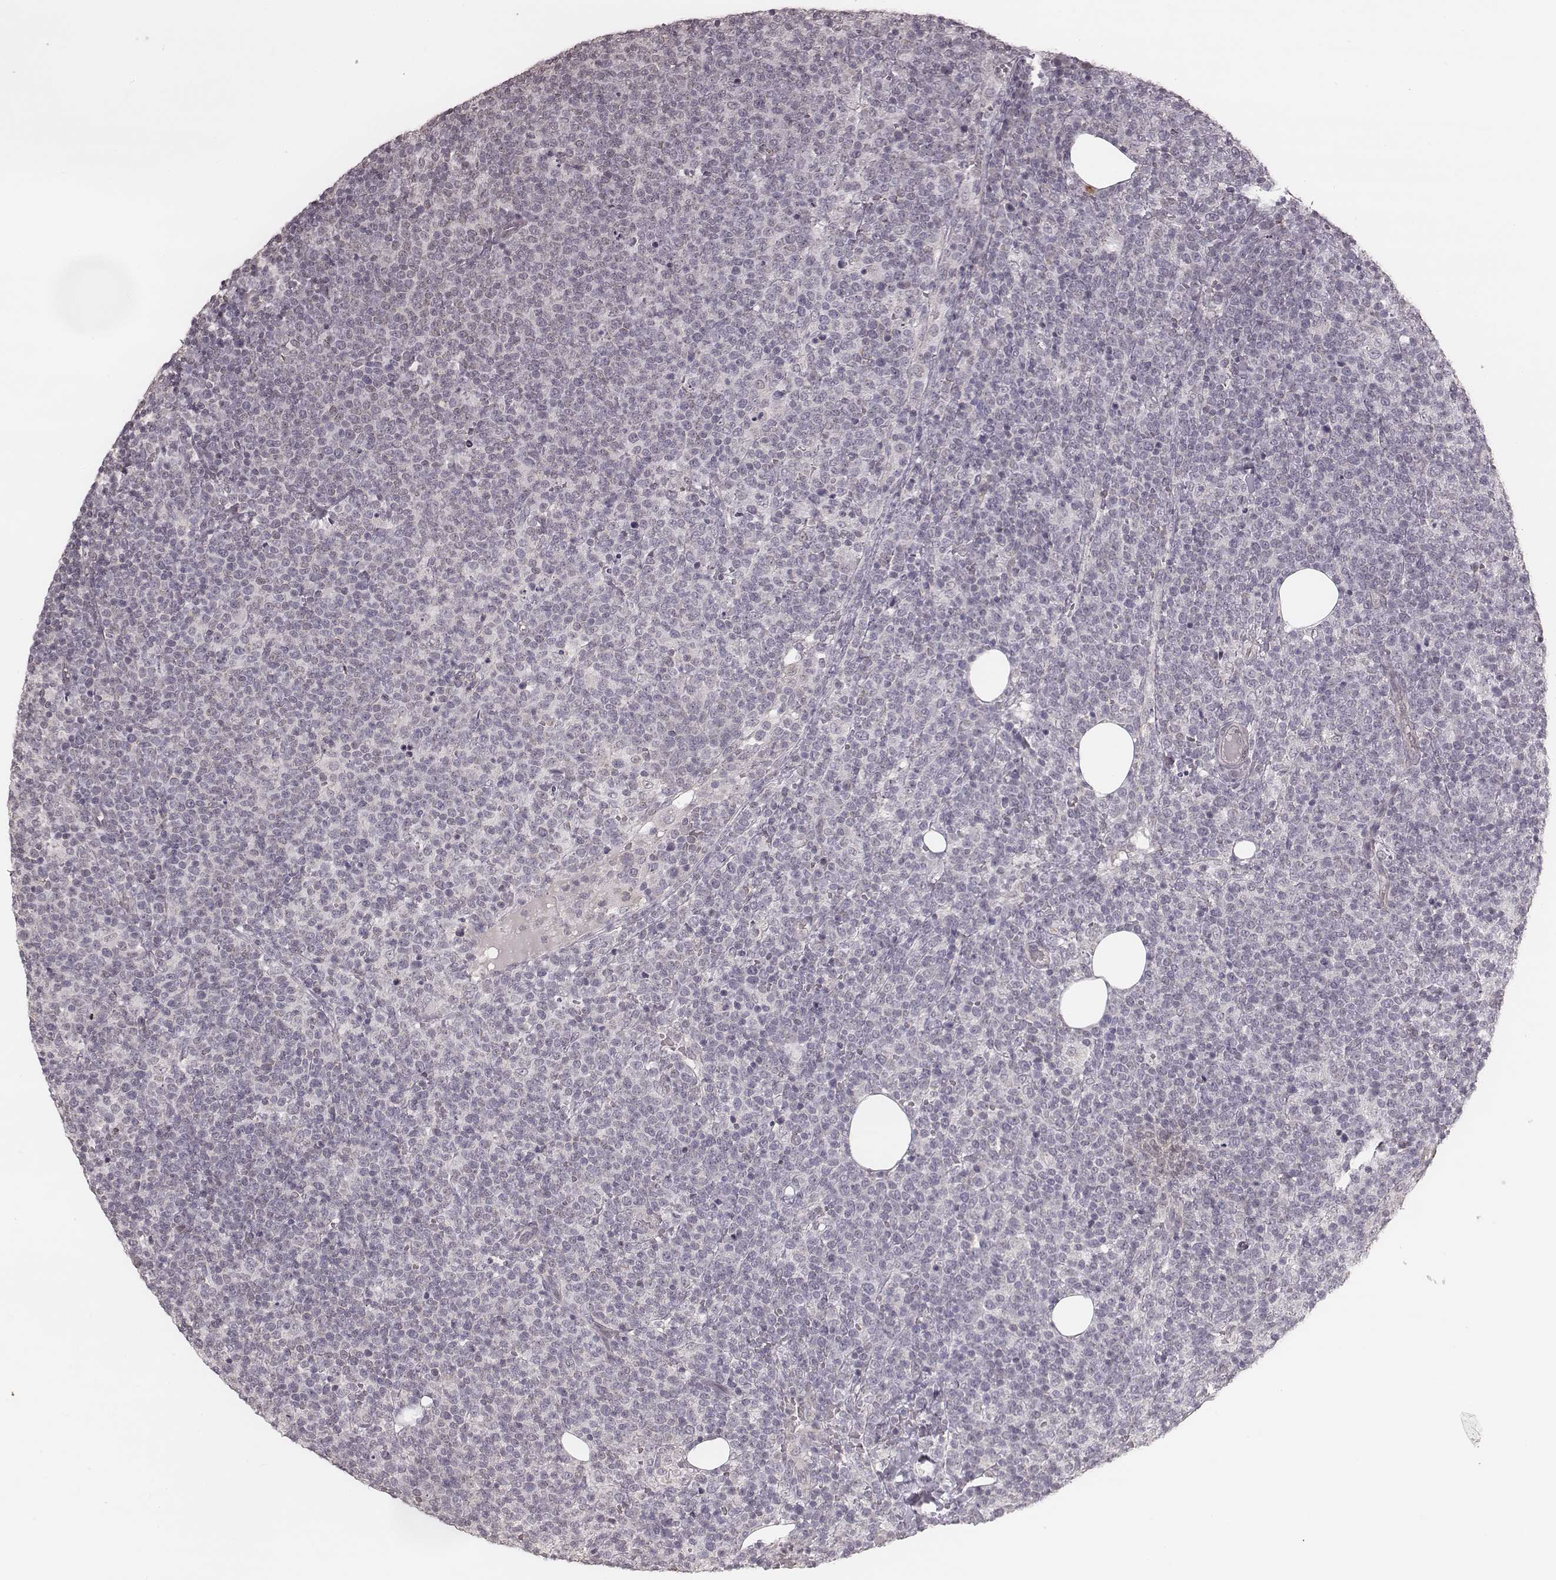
{"staining": {"intensity": "negative", "quantity": "none", "location": "none"}, "tissue": "lymphoma", "cell_type": "Tumor cells", "image_type": "cancer", "snomed": [{"axis": "morphology", "description": "Malignant lymphoma, non-Hodgkin's type, High grade"}, {"axis": "topography", "description": "Lymph node"}], "caption": "Photomicrograph shows no protein expression in tumor cells of high-grade malignant lymphoma, non-Hodgkin's type tissue.", "gene": "SLC7A4", "patient": {"sex": "male", "age": 61}}